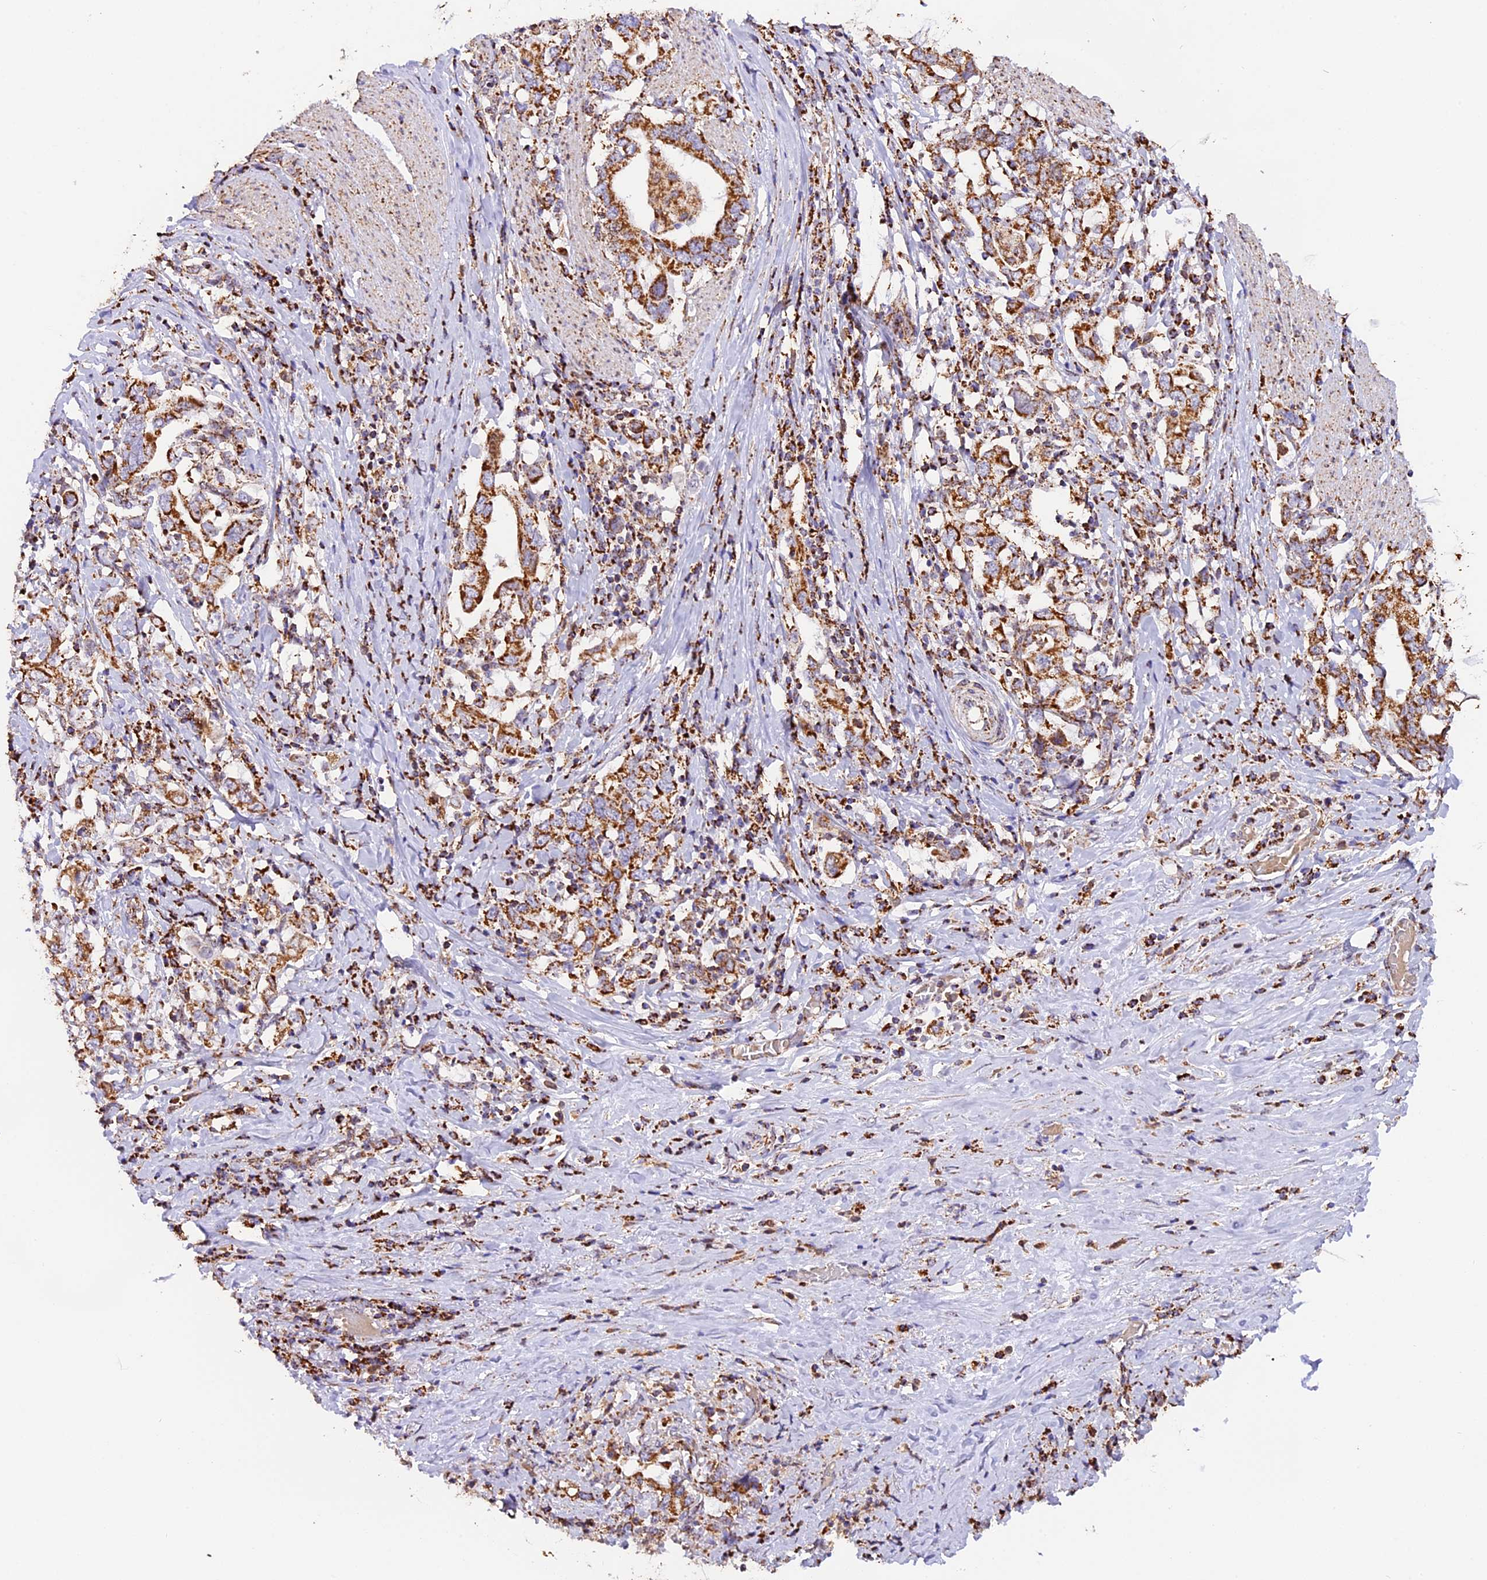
{"staining": {"intensity": "strong", "quantity": ">75%", "location": "cytoplasmic/membranous"}, "tissue": "stomach cancer", "cell_type": "Tumor cells", "image_type": "cancer", "snomed": [{"axis": "morphology", "description": "Adenocarcinoma, NOS"}, {"axis": "topography", "description": "Stomach, upper"}, {"axis": "topography", "description": "Stomach"}], "caption": "A photomicrograph of stomach cancer stained for a protein shows strong cytoplasmic/membranous brown staining in tumor cells.", "gene": "NDUFA8", "patient": {"sex": "male", "age": 62}}